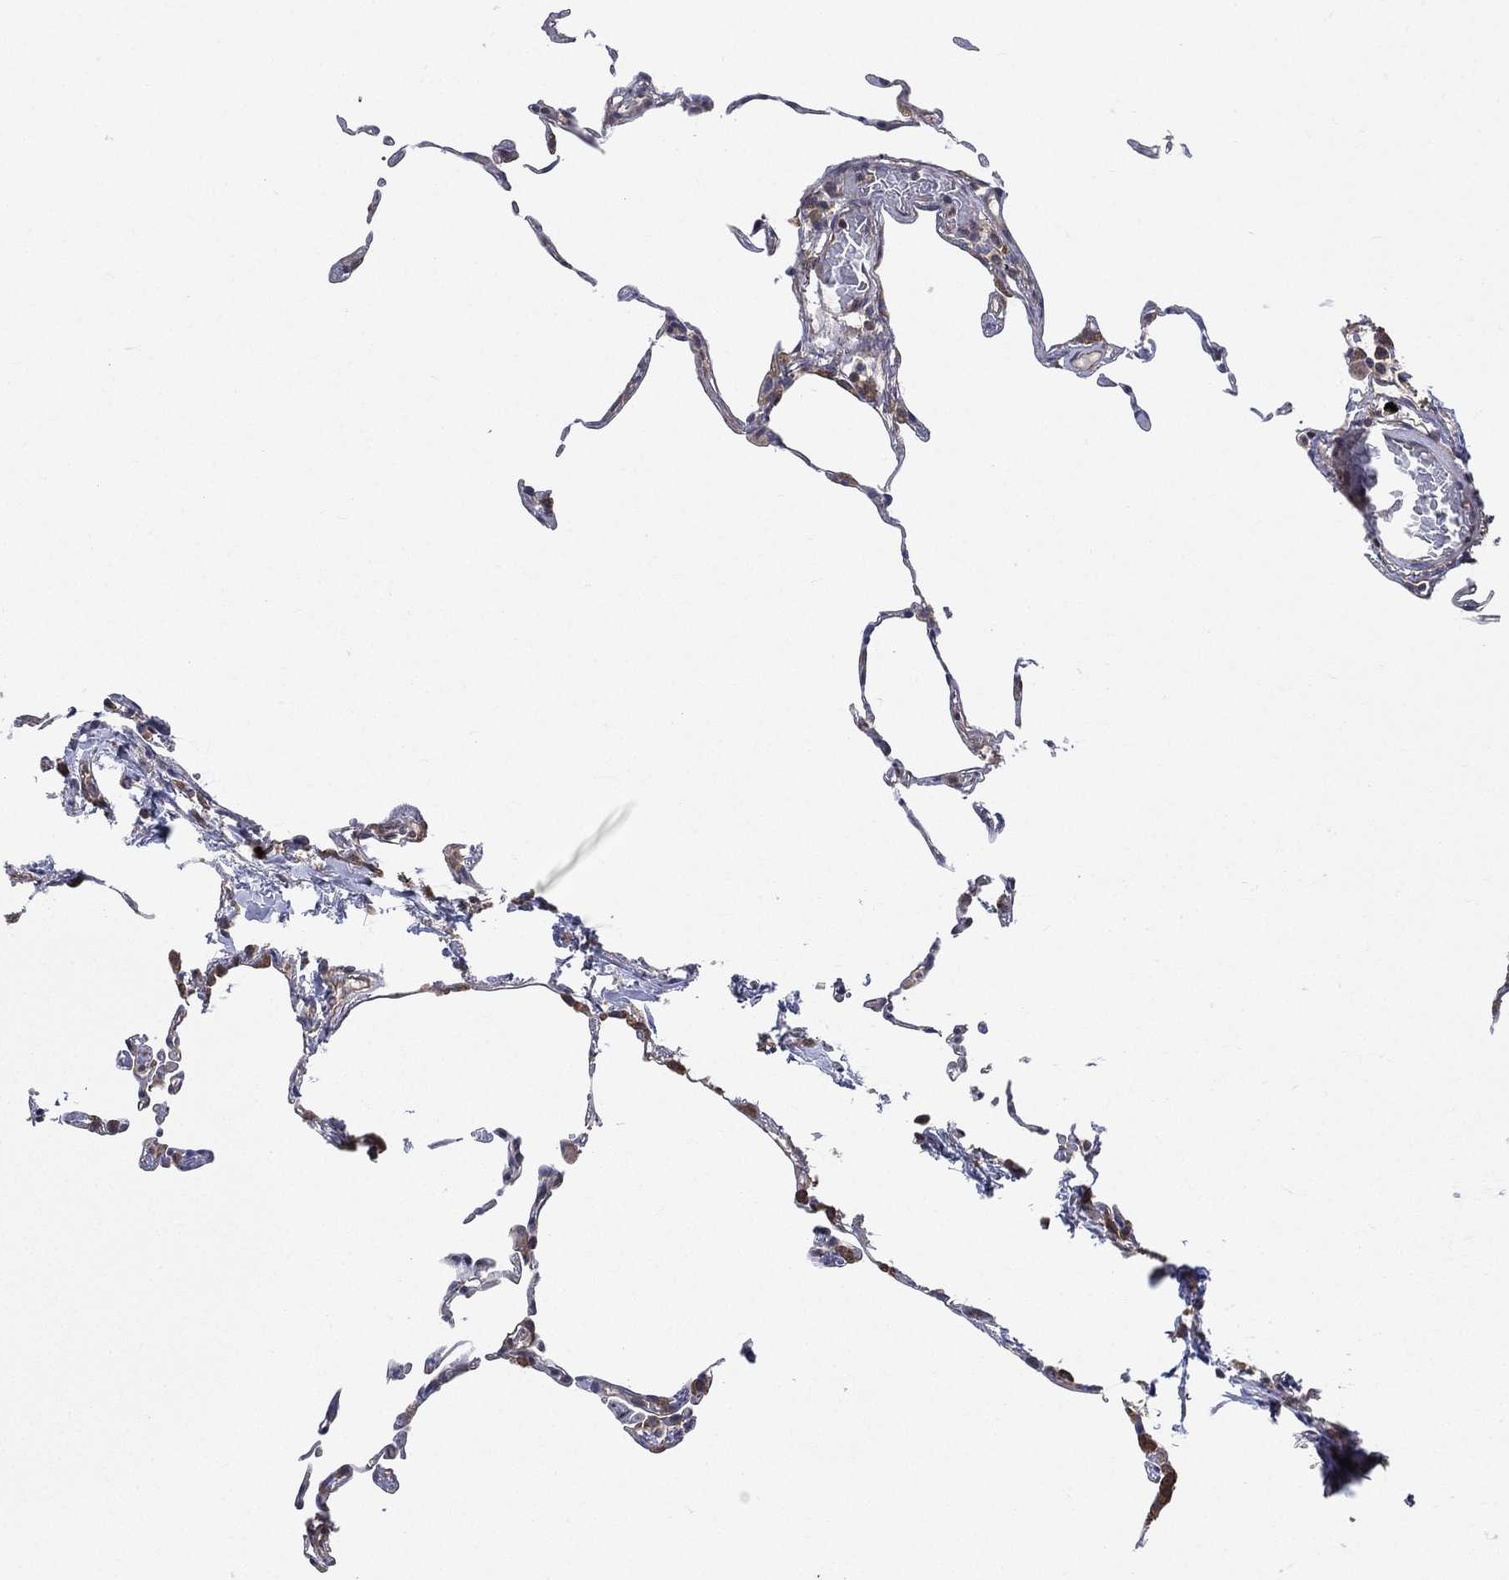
{"staining": {"intensity": "moderate", "quantity": "25%-75%", "location": "cytoplasmic/membranous,nuclear"}, "tissue": "lung", "cell_type": "Alveolar cells", "image_type": "normal", "snomed": [{"axis": "morphology", "description": "Normal tissue, NOS"}, {"axis": "topography", "description": "Lung"}], "caption": "Immunohistochemical staining of benign human lung demonstrates 25%-75% levels of moderate cytoplasmic/membranous,nuclear protein positivity in approximately 25%-75% of alveolar cells. Using DAB (brown) and hematoxylin (blue) stains, captured at high magnification using brightfield microscopy.", "gene": "SMPD3", "patient": {"sex": "female", "age": 57}}